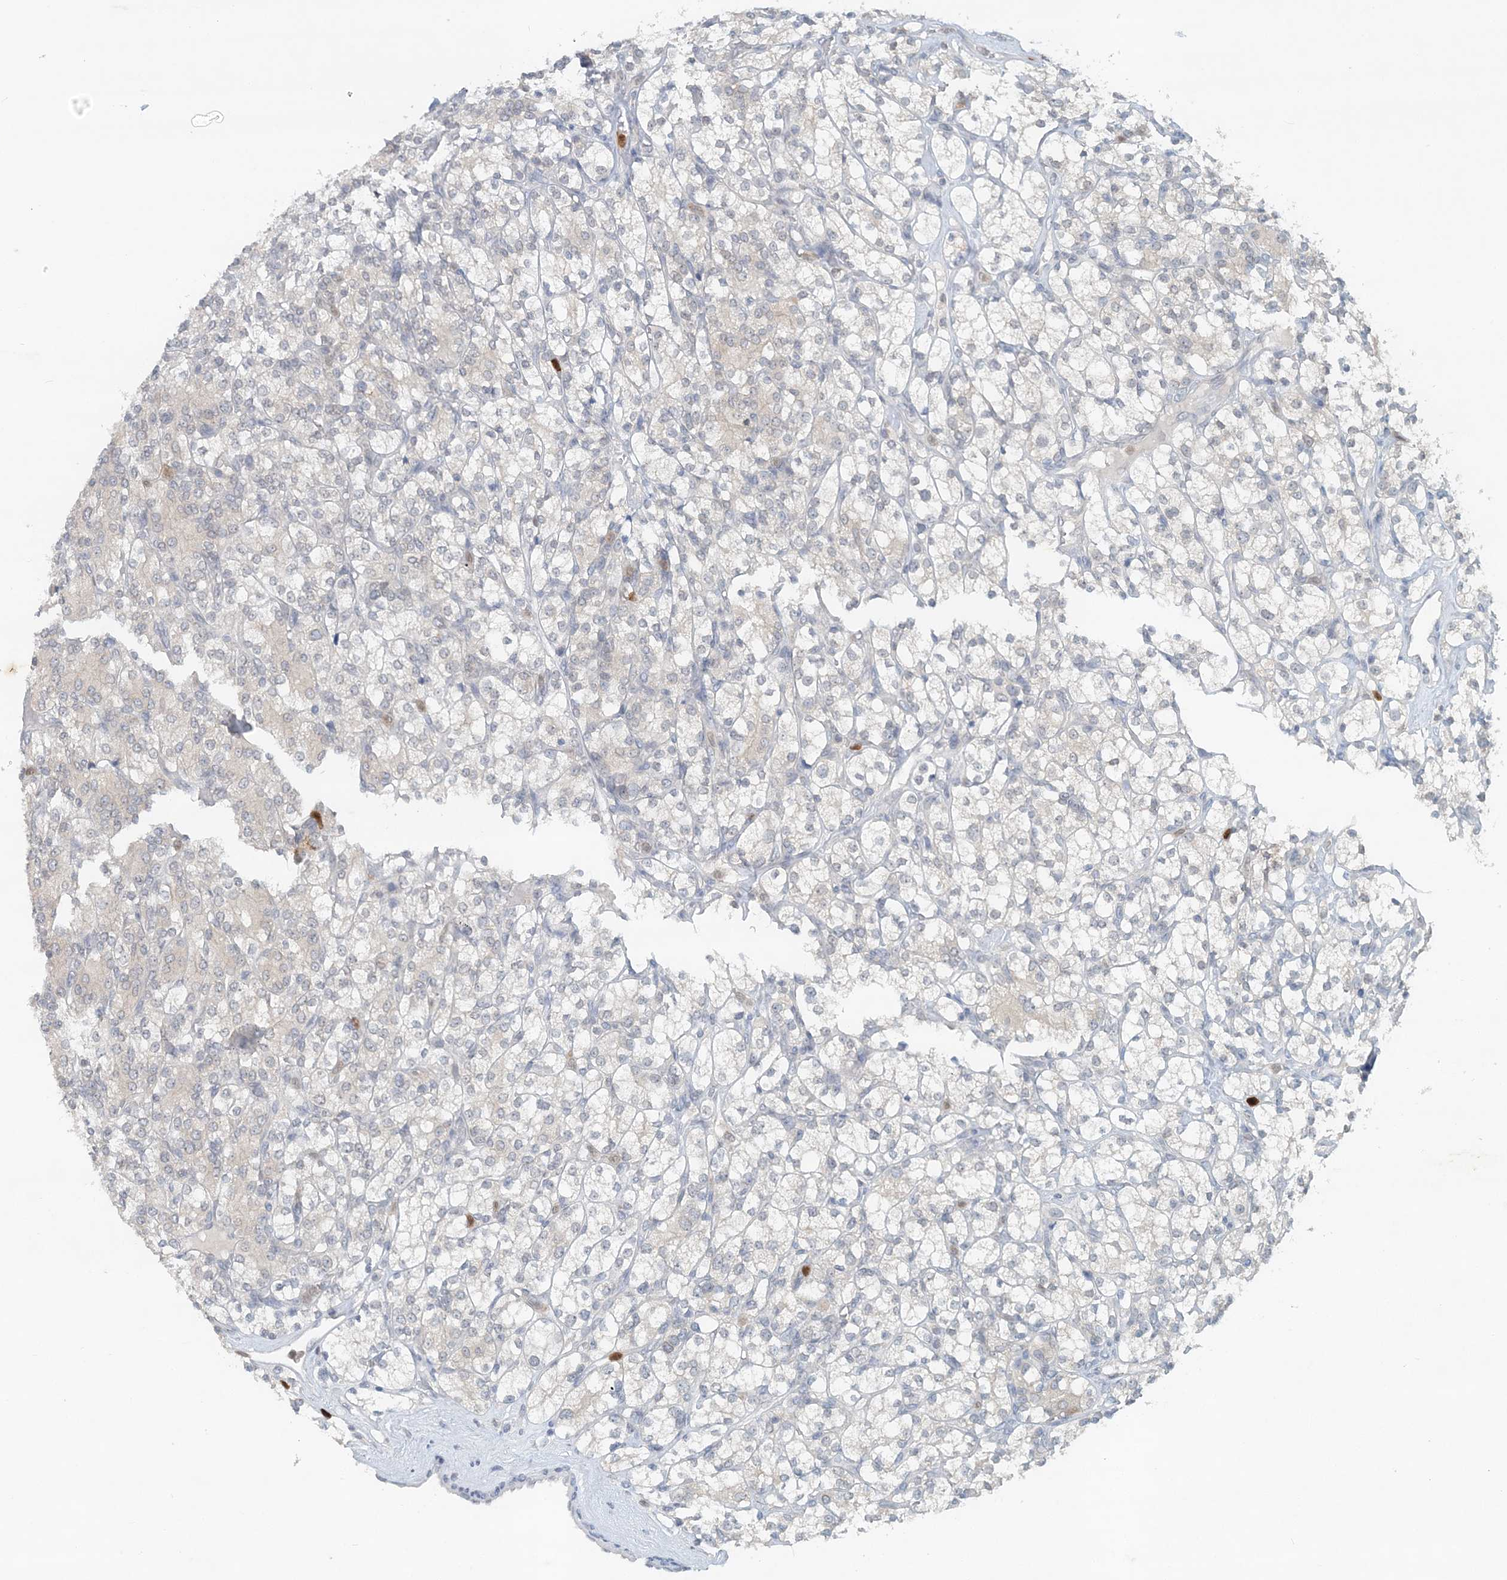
{"staining": {"intensity": "negative", "quantity": "none", "location": "none"}, "tissue": "renal cancer", "cell_type": "Tumor cells", "image_type": "cancer", "snomed": [{"axis": "morphology", "description": "Adenocarcinoma, NOS"}, {"axis": "topography", "description": "Kidney"}], "caption": "Immunohistochemistry histopathology image of neoplastic tissue: renal cancer stained with DAB exhibits no significant protein expression in tumor cells.", "gene": "NUP54", "patient": {"sex": "male", "age": 77}}